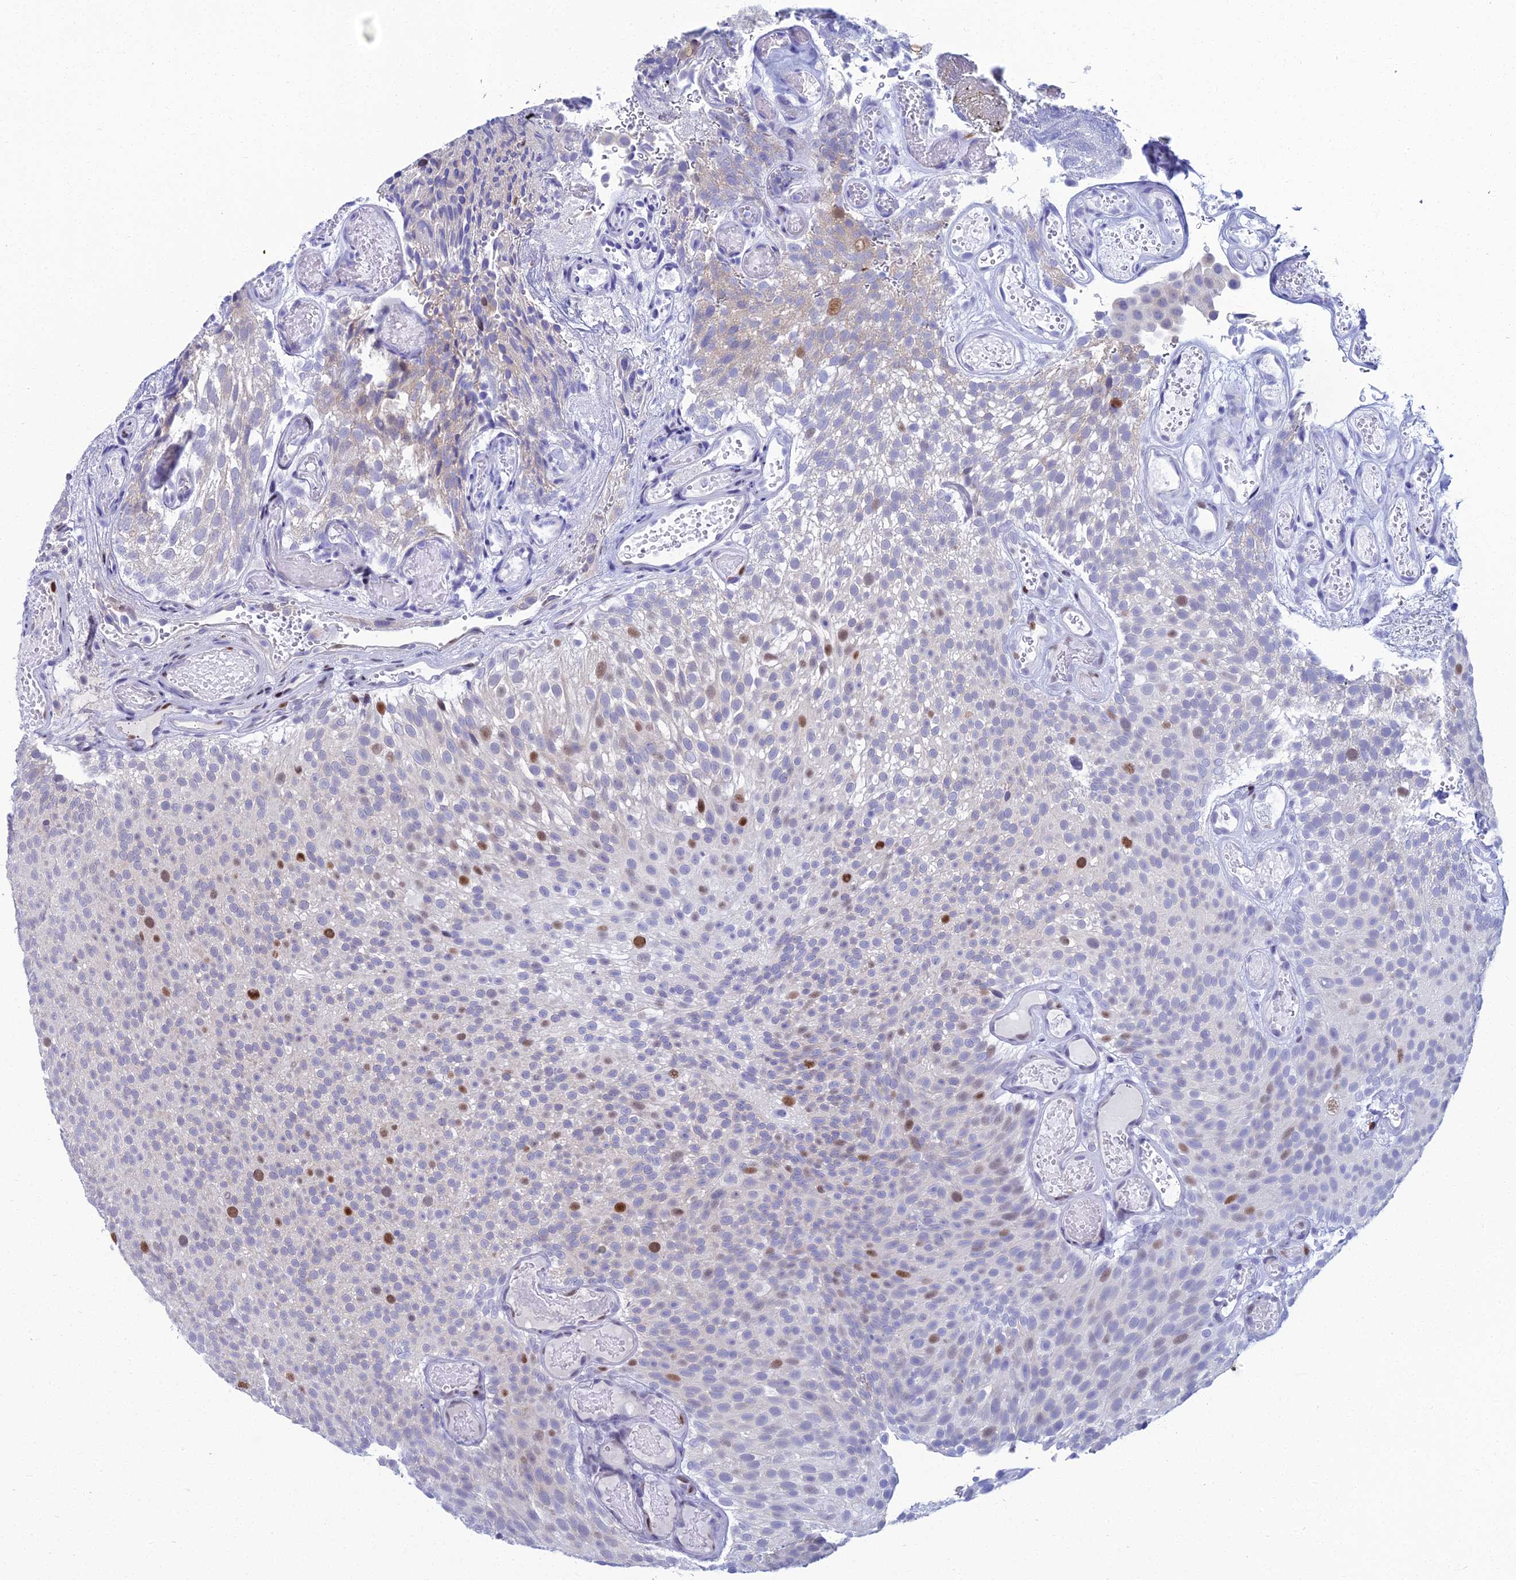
{"staining": {"intensity": "strong", "quantity": "<25%", "location": "nuclear"}, "tissue": "urothelial cancer", "cell_type": "Tumor cells", "image_type": "cancer", "snomed": [{"axis": "morphology", "description": "Urothelial carcinoma, Low grade"}, {"axis": "topography", "description": "Urinary bladder"}], "caption": "Immunohistochemistry (IHC) (DAB (3,3'-diaminobenzidine)) staining of human low-grade urothelial carcinoma demonstrates strong nuclear protein expression in about <25% of tumor cells.", "gene": "TAF9B", "patient": {"sex": "male", "age": 78}}